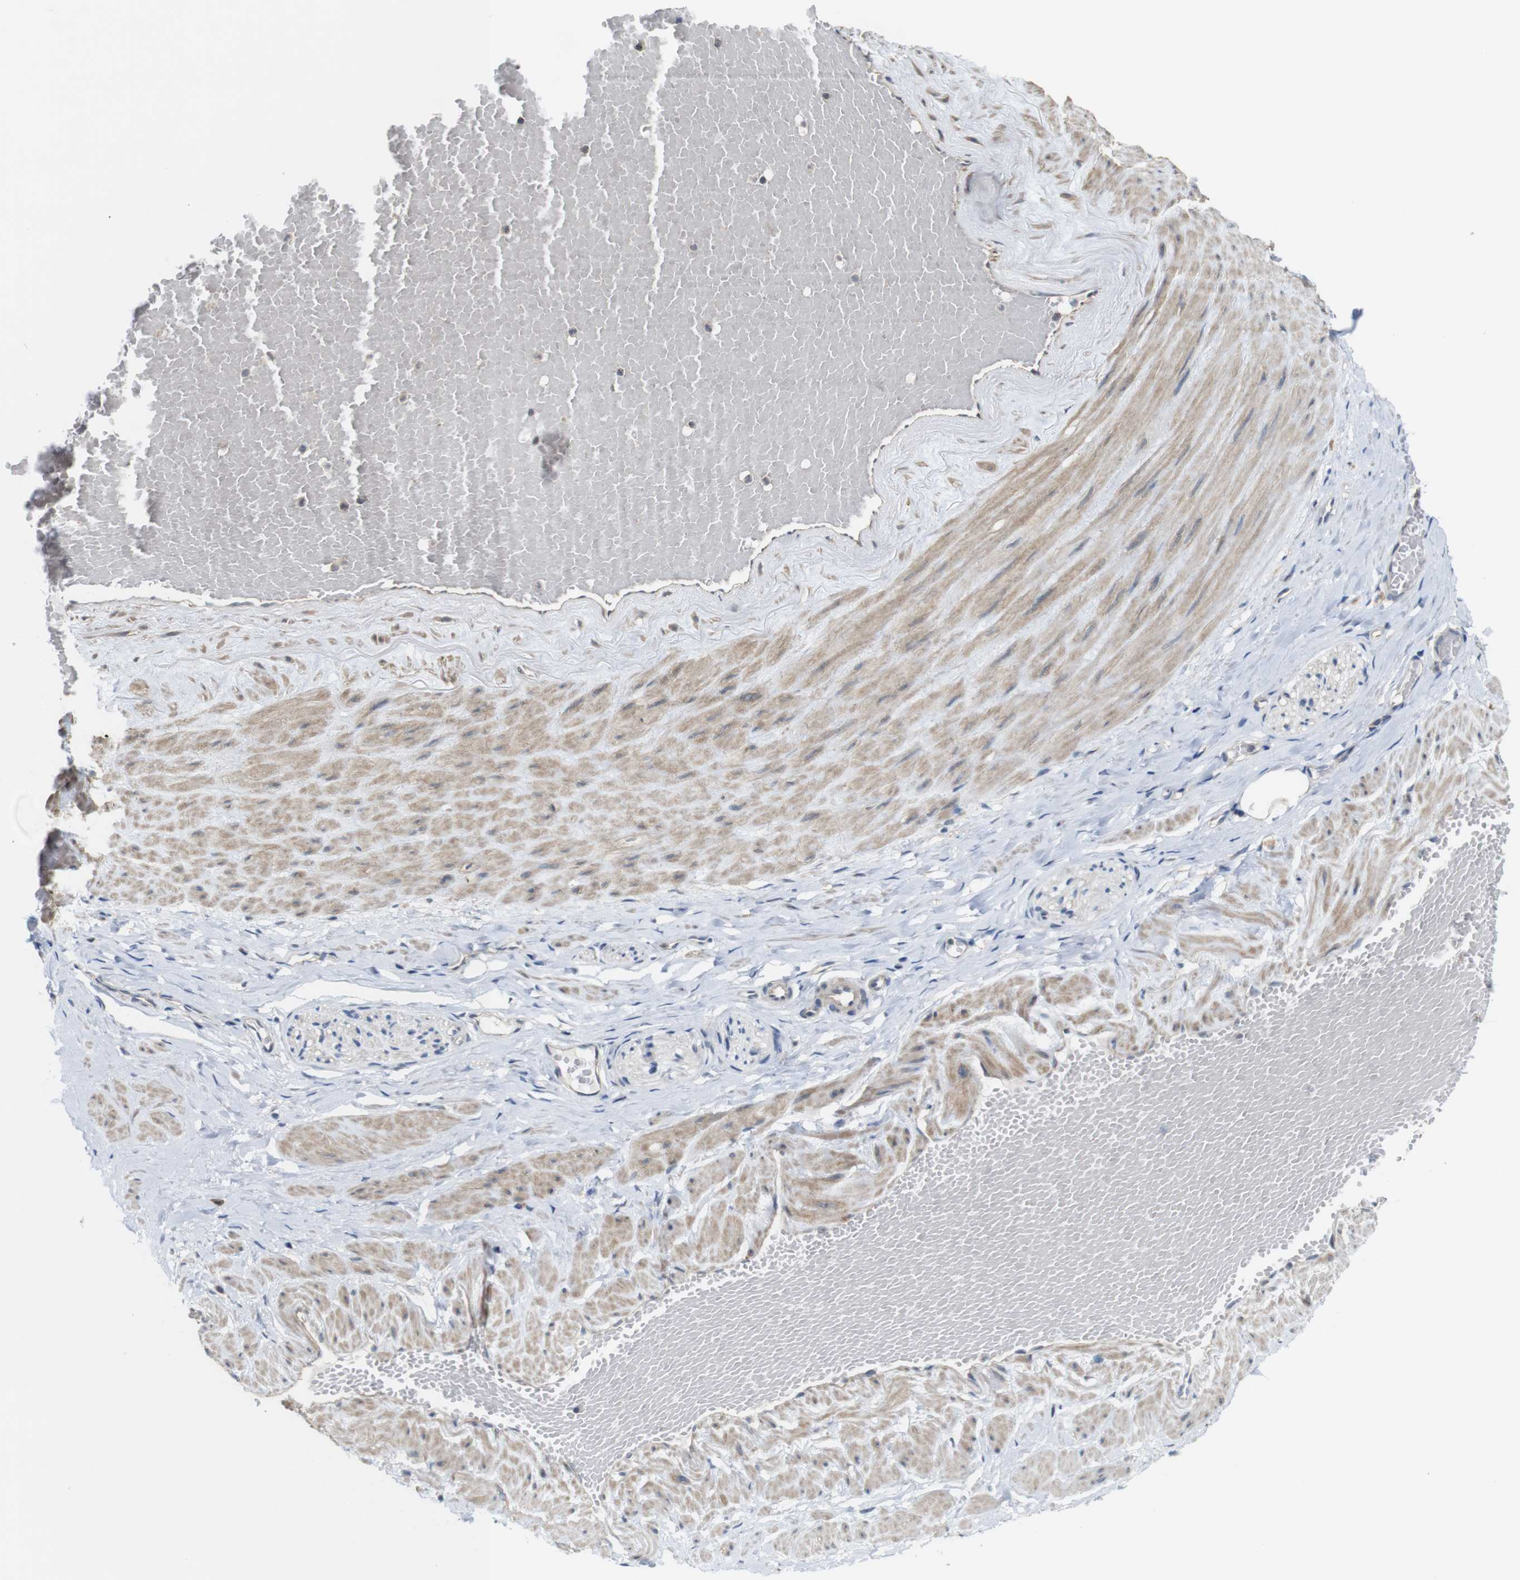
{"staining": {"intensity": "weak", "quantity": "25%-75%", "location": "cytoplasmic/membranous"}, "tissue": "adipose tissue", "cell_type": "Adipocytes", "image_type": "normal", "snomed": [{"axis": "morphology", "description": "Normal tissue, NOS"}, {"axis": "topography", "description": "Soft tissue"}, {"axis": "topography", "description": "Vascular tissue"}], "caption": "The immunohistochemical stain shows weak cytoplasmic/membranous staining in adipocytes of normal adipose tissue. (Brightfield microscopy of DAB IHC at high magnification).", "gene": "CDC34", "patient": {"sex": "female", "age": 35}}